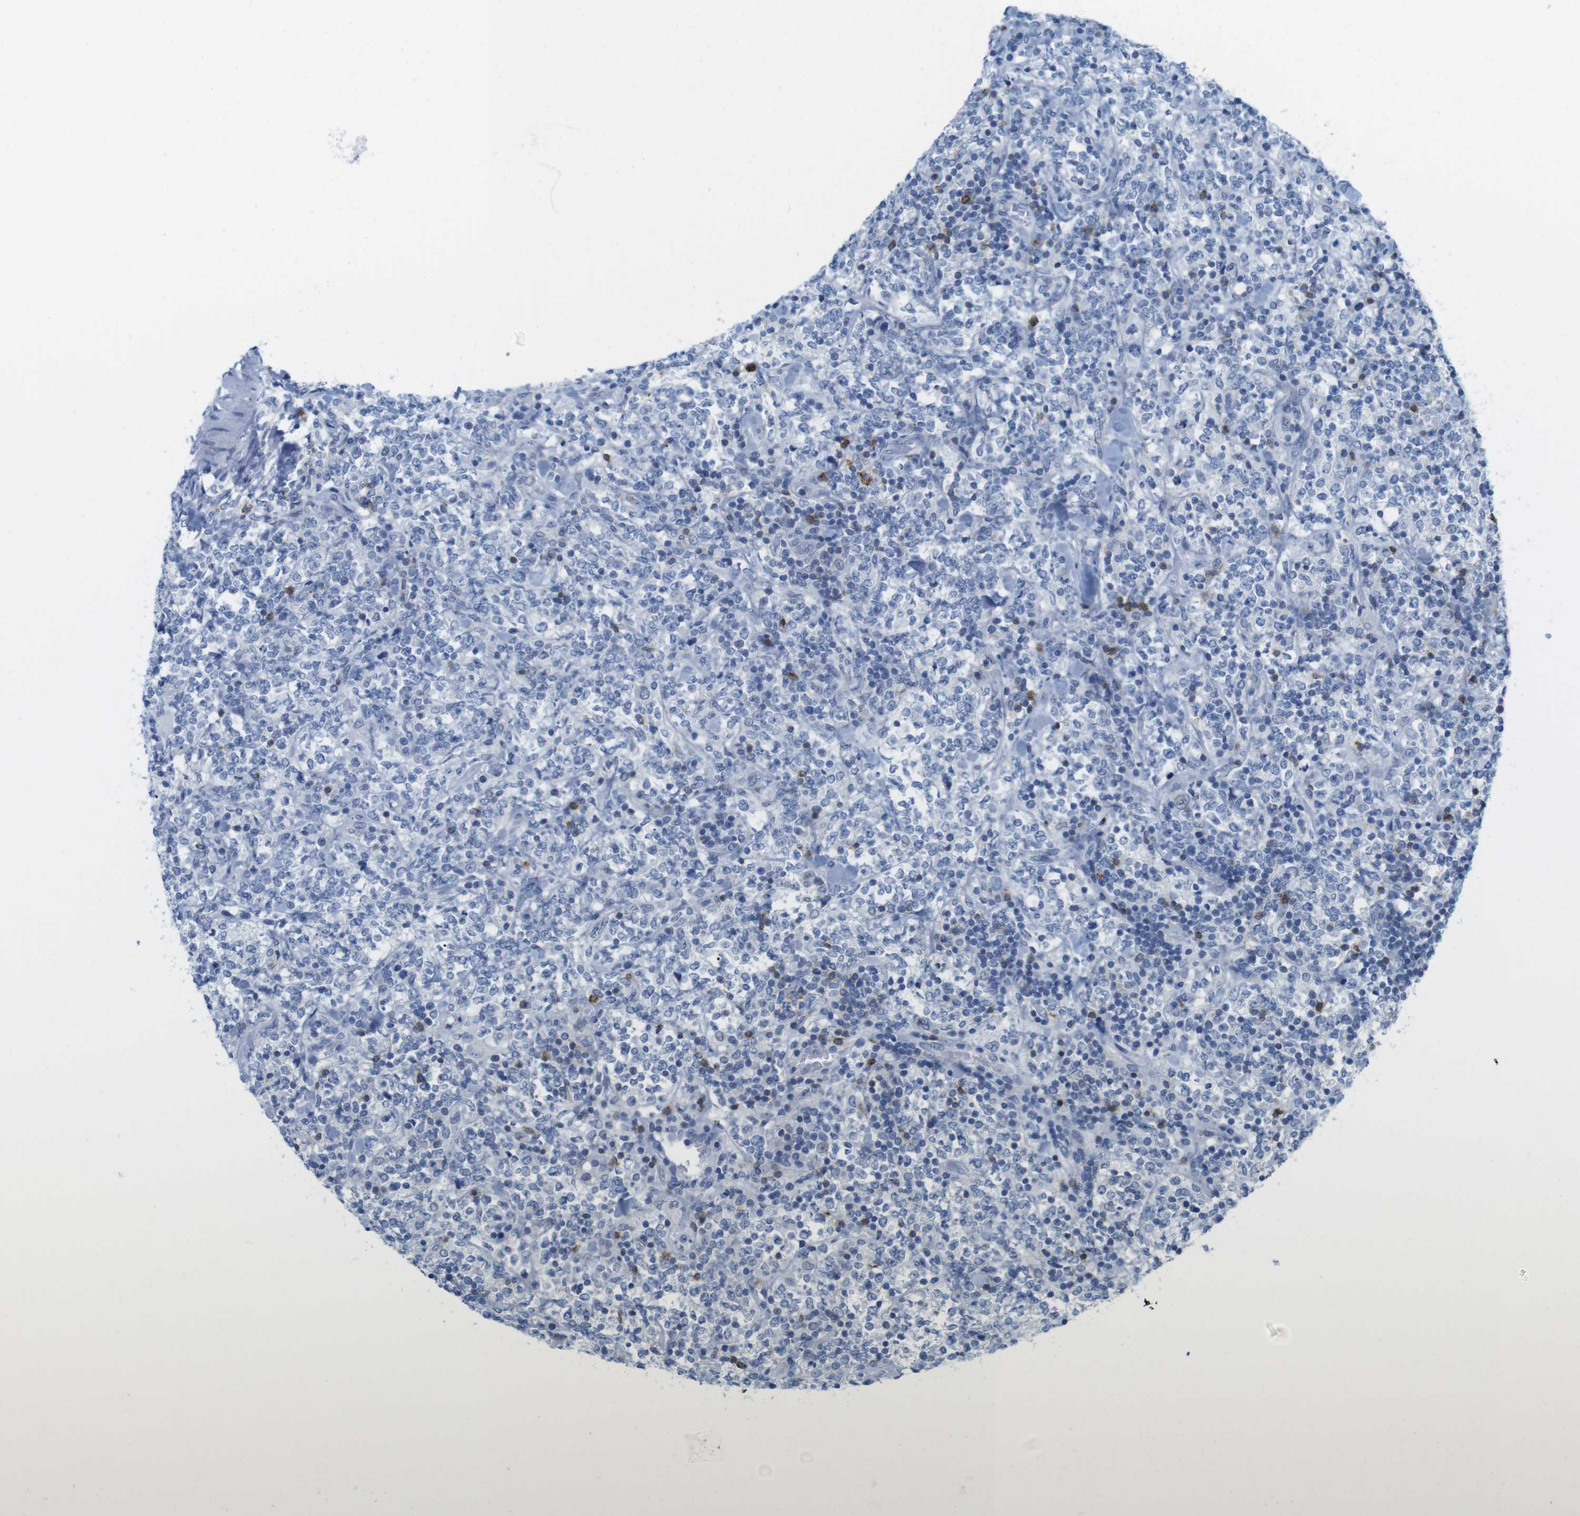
{"staining": {"intensity": "negative", "quantity": "none", "location": "none"}, "tissue": "lymphoma", "cell_type": "Tumor cells", "image_type": "cancer", "snomed": [{"axis": "morphology", "description": "Malignant lymphoma, non-Hodgkin's type, High grade"}, {"axis": "topography", "description": "Soft tissue"}], "caption": "An image of high-grade malignant lymphoma, non-Hodgkin's type stained for a protein exhibits no brown staining in tumor cells.", "gene": "CD5", "patient": {"sex": "male", "age": 18}}